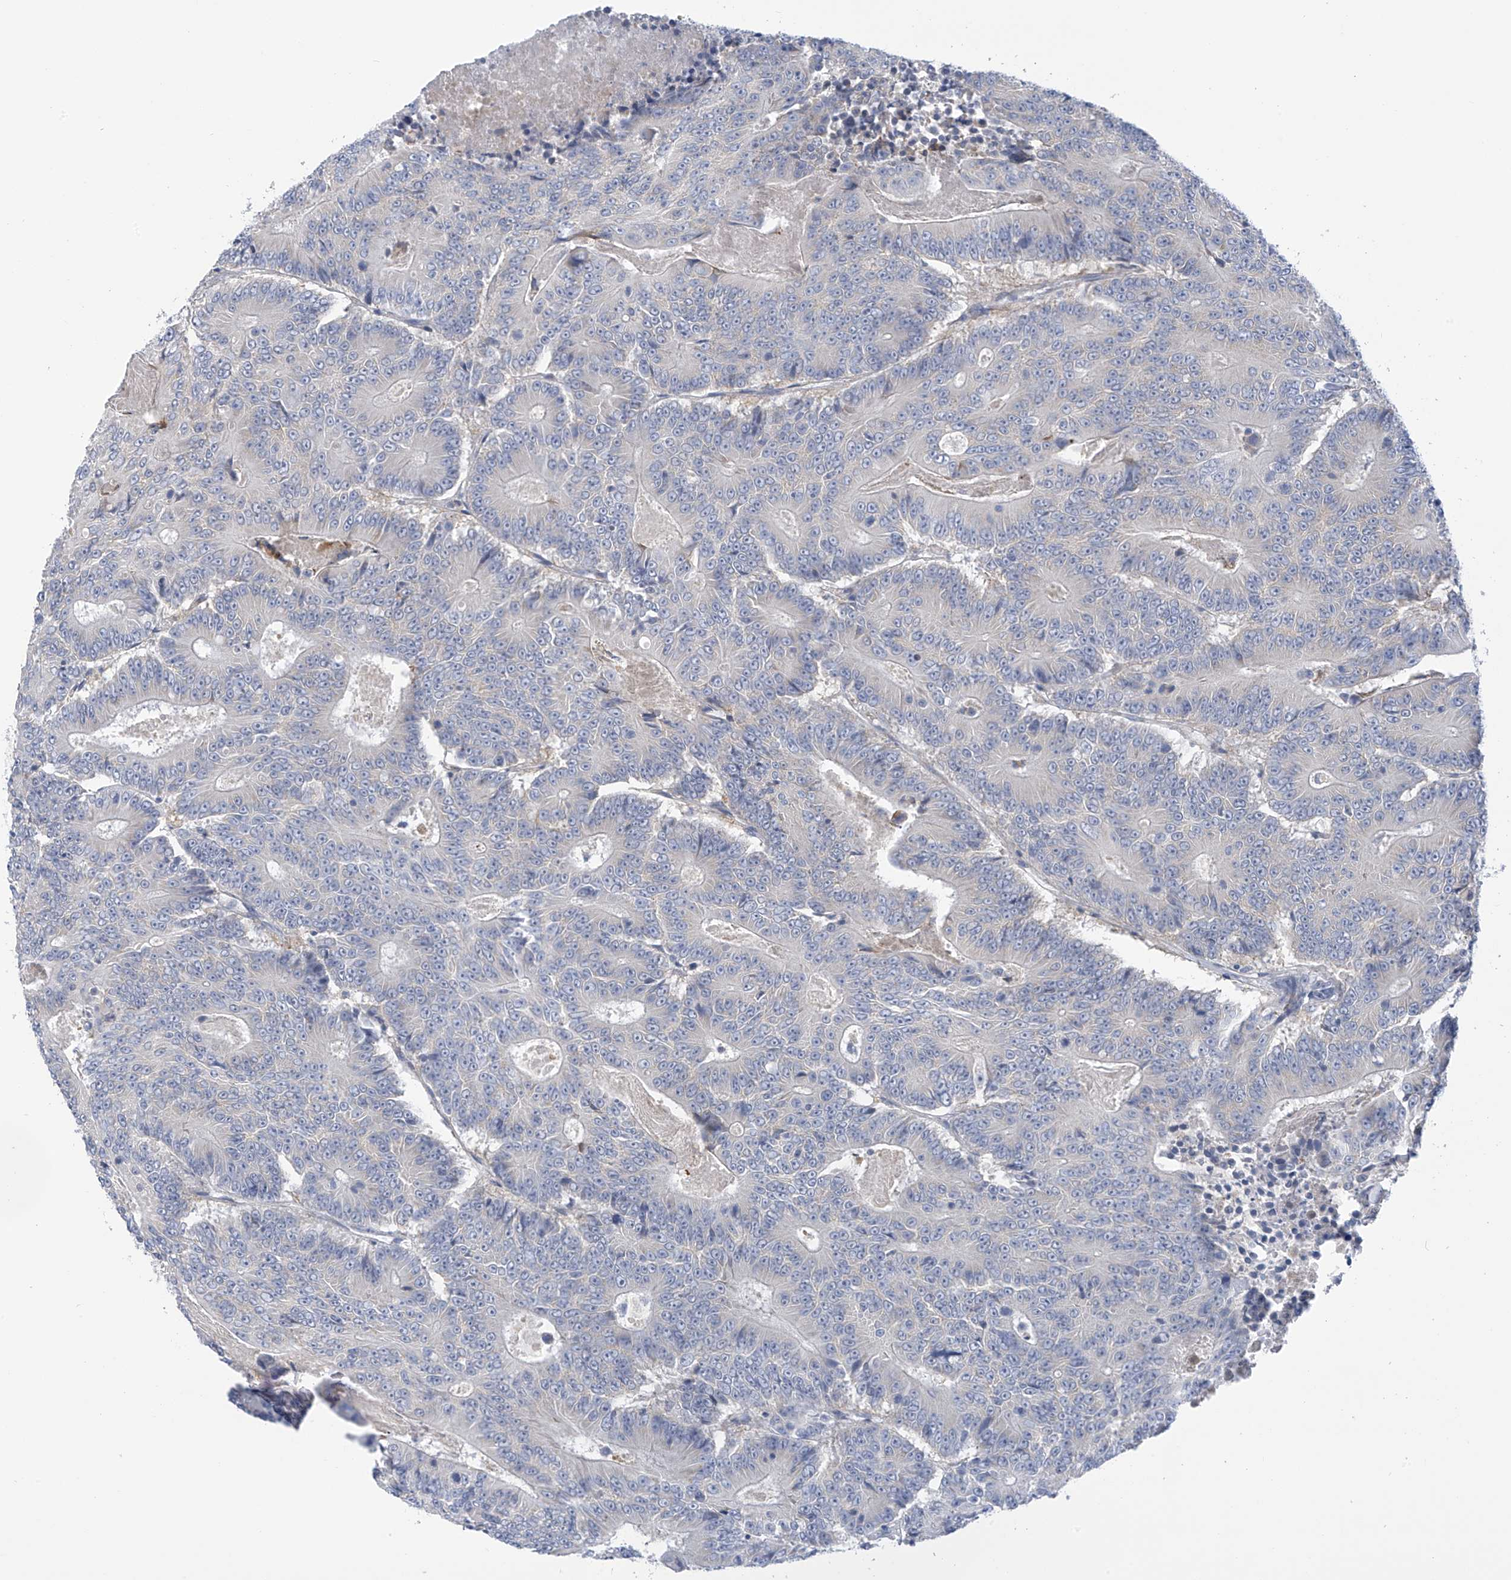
{"staining": {"intensity": "negative", "quantity": "none", "location": "none"}, "tissue": "colorectal cancer", "cell_type": "Tumor cells", "image_type": "cancer", "snomed": [{"axis": "morphology", "description": "Adenocarcinoma, NOS"}, {"axis": "topography", "description": "Colon"}], "caption": "Human colorectal cancer stained for a protein using immunohistochemistry (IHC) reveals no staining in tumor cells.", "gene": "SLC6A12", "patient": {"sex": "male", "age": 83}}